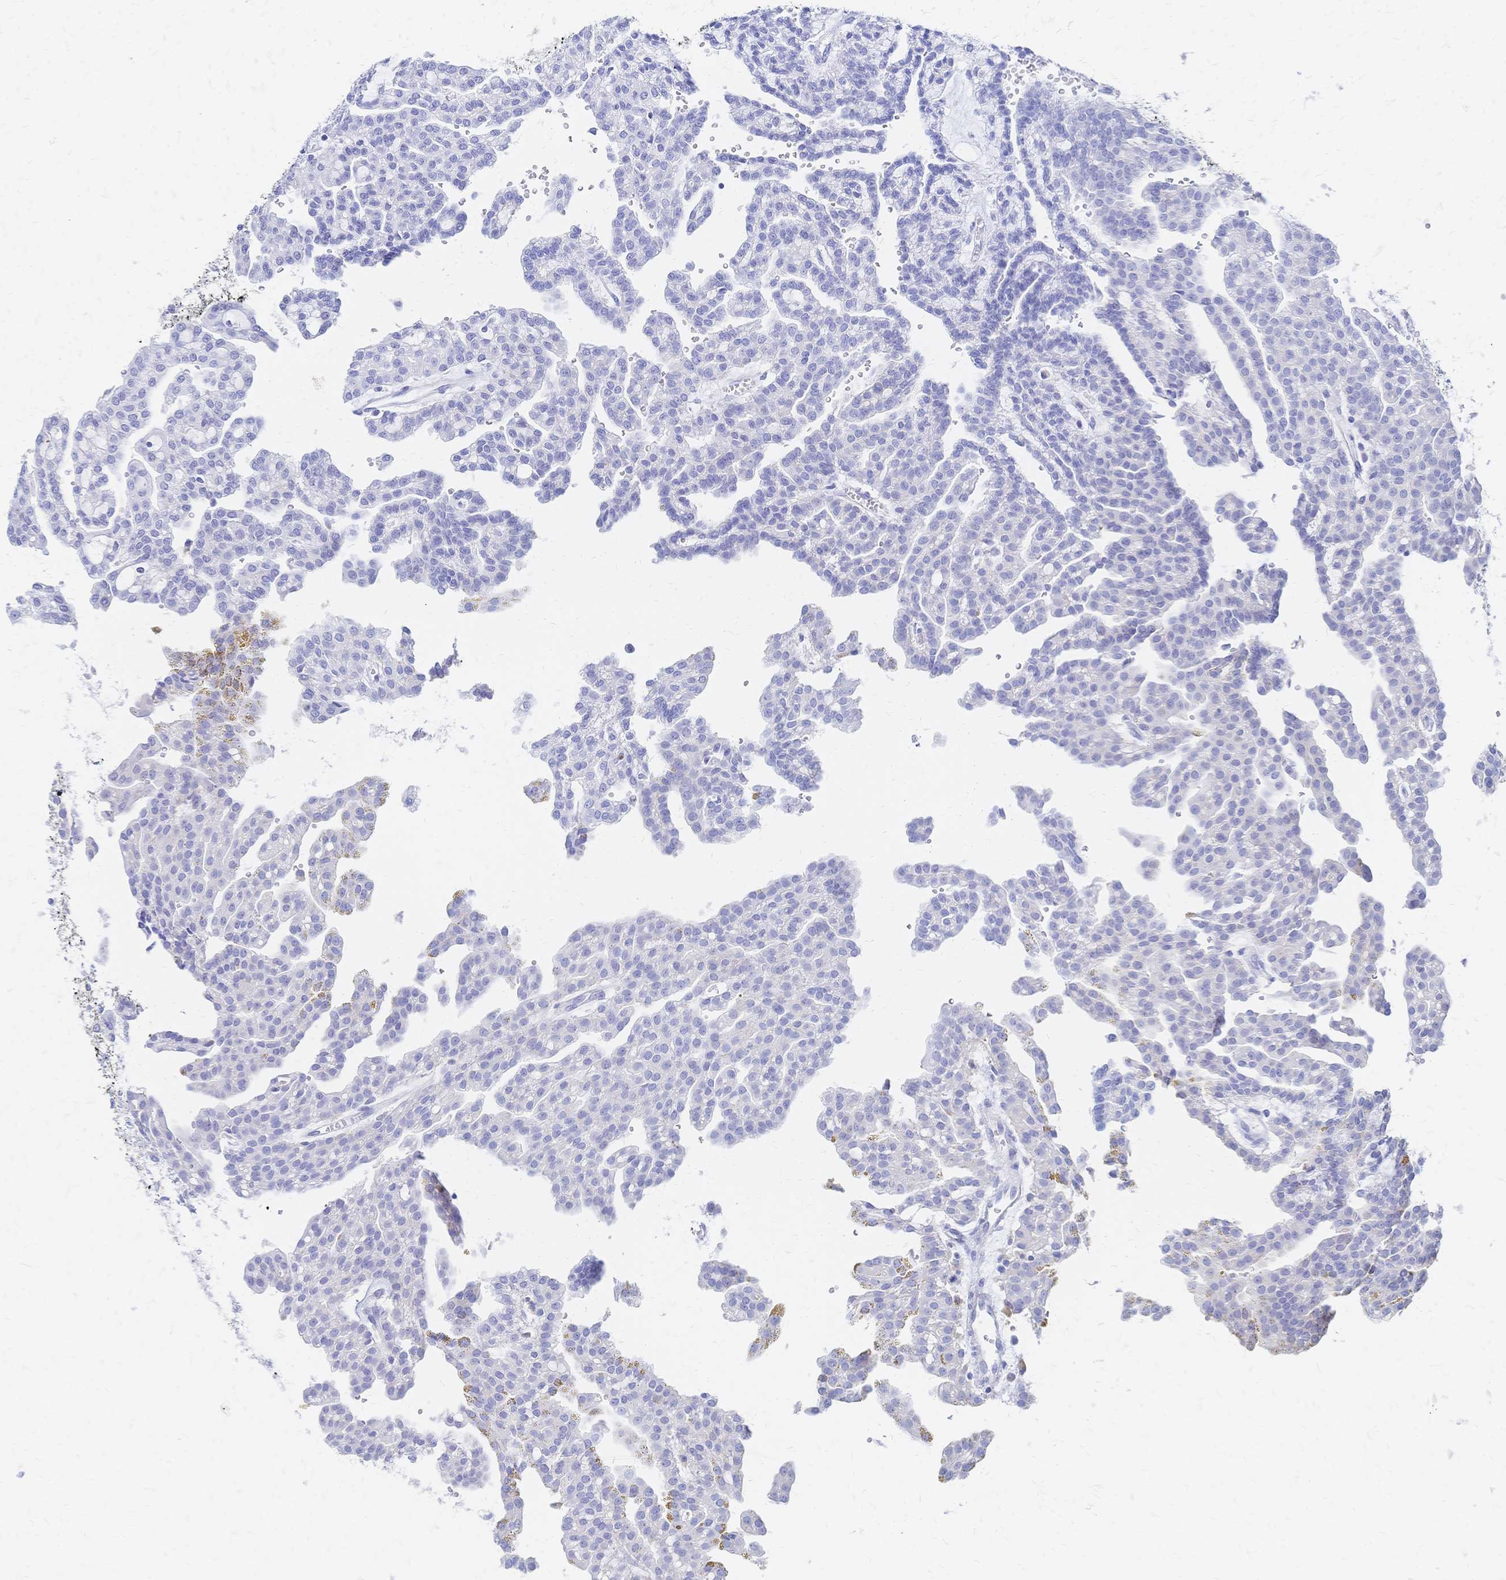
{"staining": {"intensity": "negative", "quantity": "none", "location": "none"}, "tissue": "renal cancer", "cell_type": "Tumor cells", "image_type": "cancer", "snomed": [{"axis": "morphology", "description": "Adenocarcinoma, NOS"}, {"axis": "topography", "description": "Kidney"}], "caption": "DAB (3,3'-diaminobenzidine) immunohistochemical staining of renal cancer exhibits no significant positivity in tumor cells.", "gene": "SLC5A1", "patient": {"sex": "male", "age": 63}}